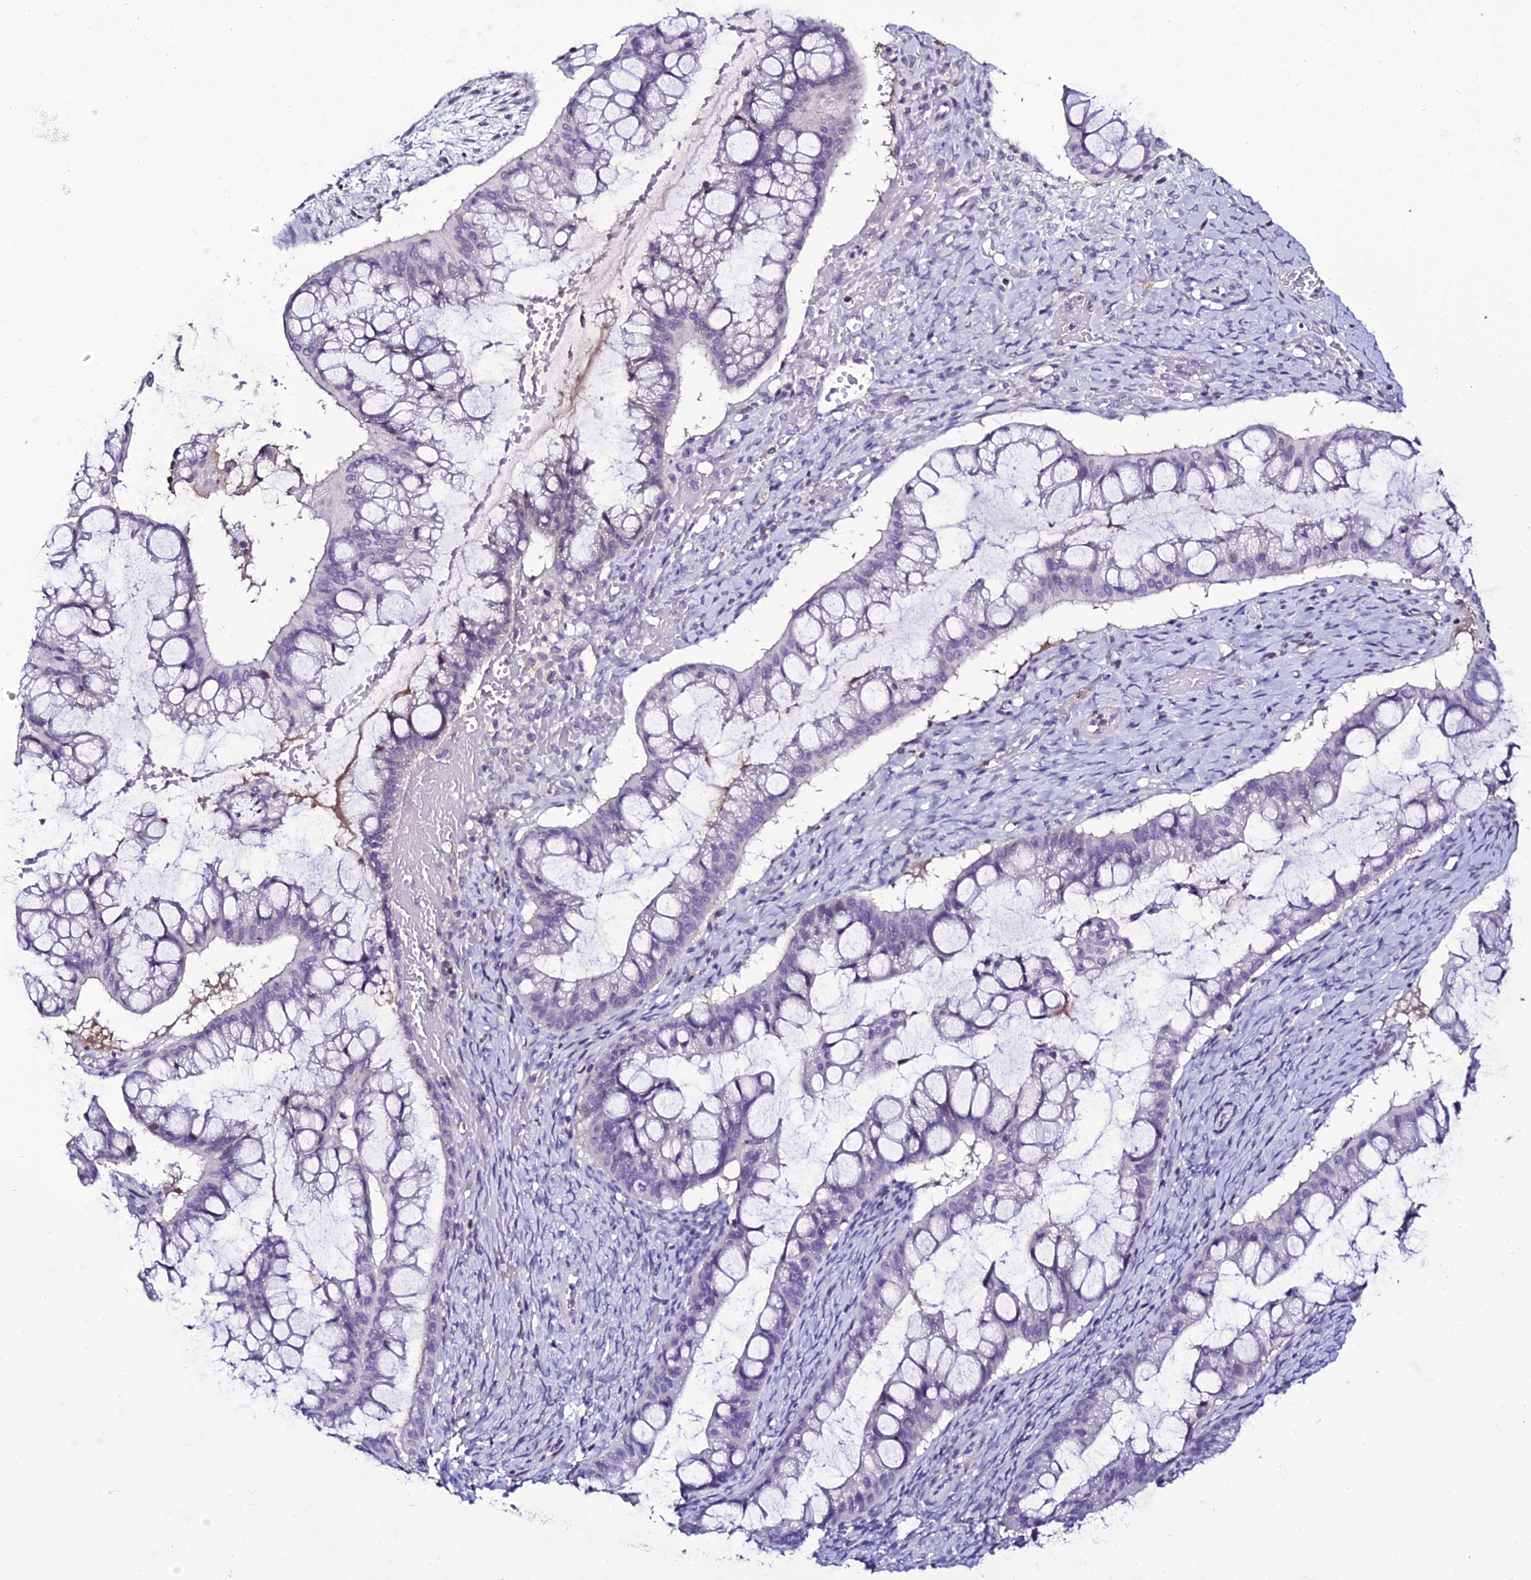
{"staining": {"intensity": "negative", "quantity": "none", "location": "none"}, "tissue": "ovarian cancer", "cell_type": "Tumor cells", "image_type": "cancer", "snomed": [{"axis": "morphology", "description": "Cystadenocarcinoma, mucinous, NOS"}, {"axis": "topography", "description": "Ovary"}], "caption": "The histopathology image displays no staining of tumor cells in ovarian cancer (mucinous cystadenocarcinoma). The staining was performed using DAB (3,3'-diaminobenzidine) to visualize the protein expression in brown, while the nuclei were stained in blue with hematoxylin (Magnification: 20x).", "gene": "DEFB132", "patient": {"sex": "female", "age": 73}}